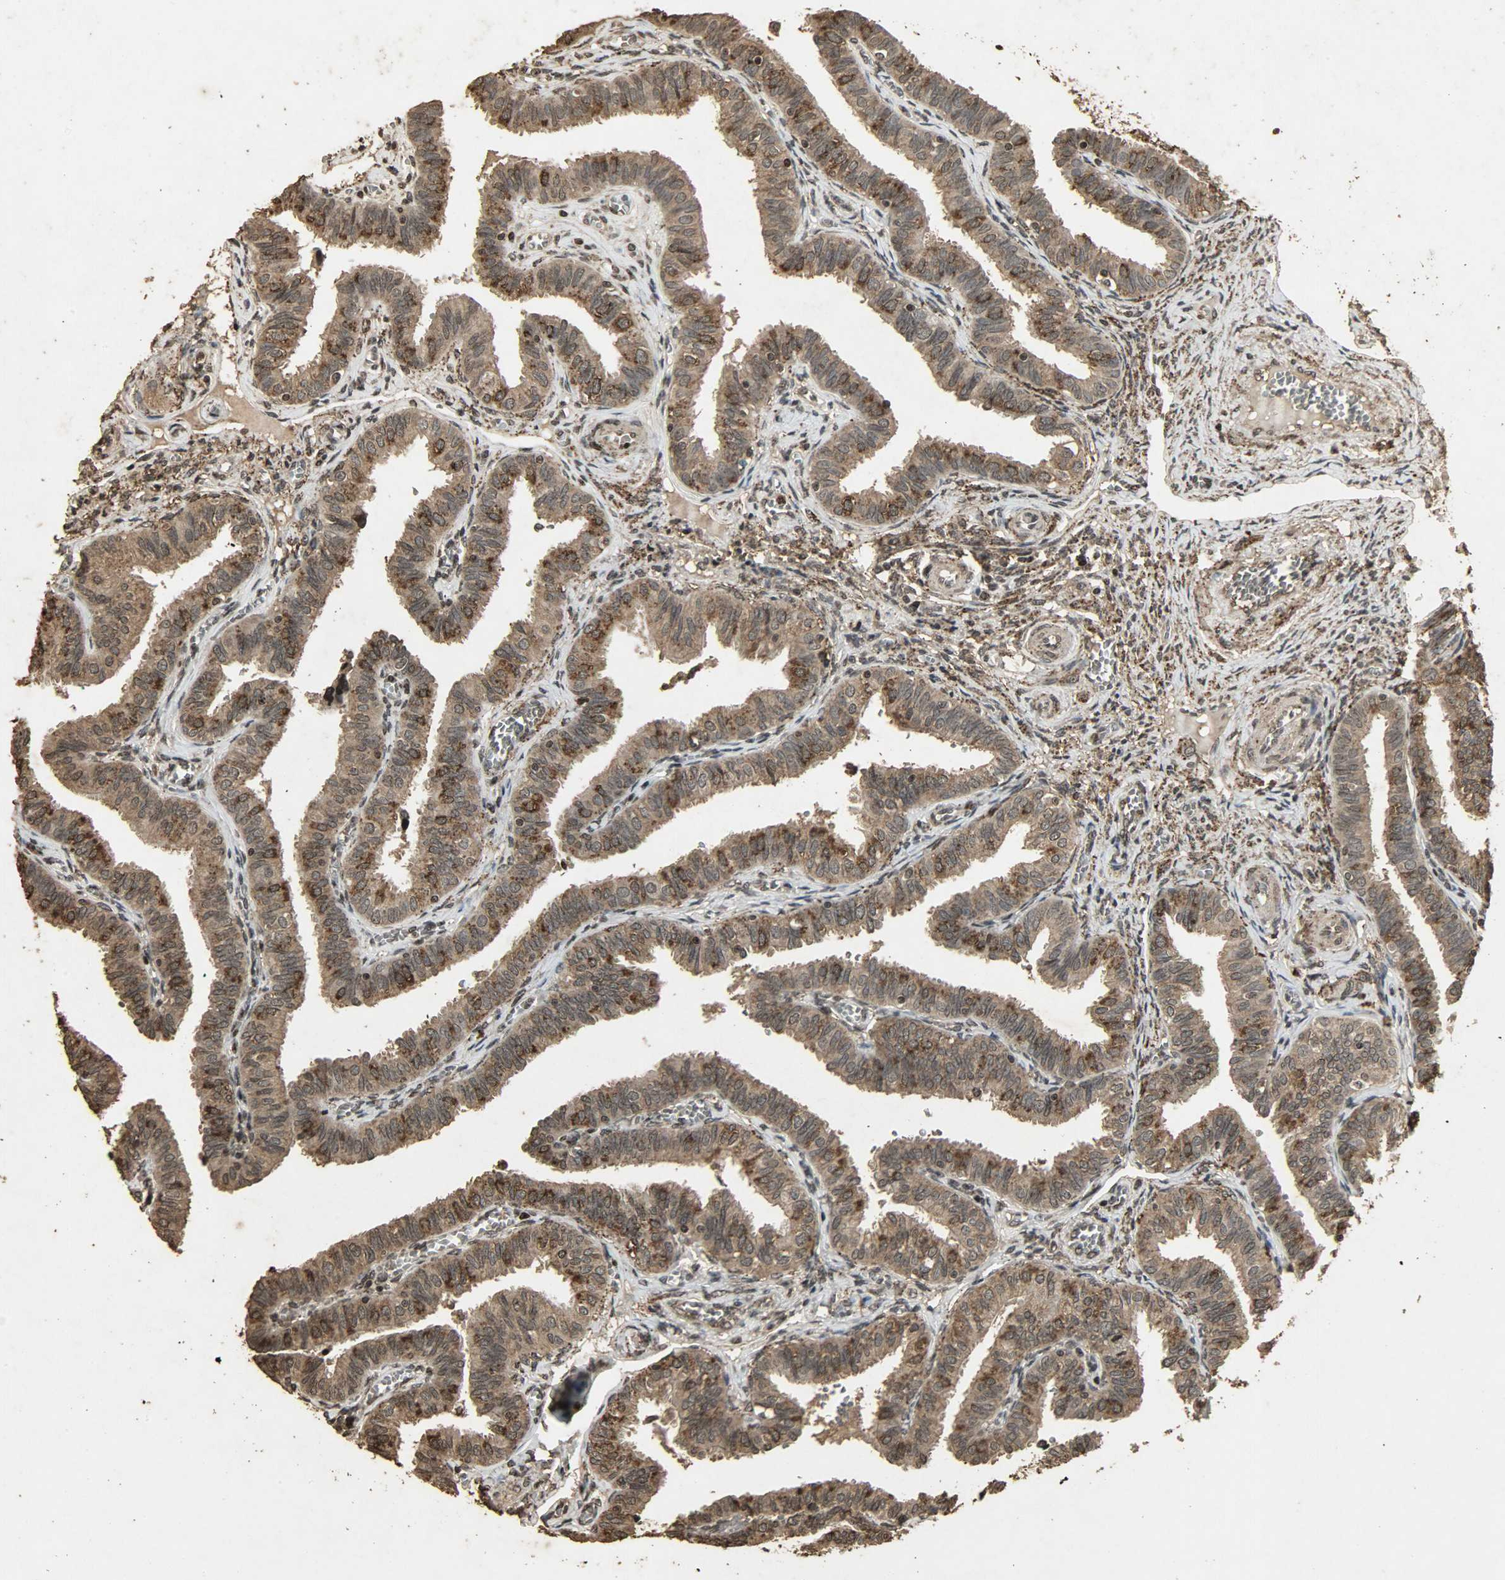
{"staining": {"intensity": "strong", "quantity": ">75%", "location": "cytoplasmic/membranous,nuclear"}, "tissue": "fallopian tube", "cell_type": "Glandular cells", "image_type": "normal", "snomed": [{"axis": "morphology", "description": "Normal tissue, NOS"}, {"axis": "topography", "description": "Fallopian tube"}], "caption": "Unremarkable fallopian tube exhibits strong cytoplasmic/membranous,nuclear positivity in about >75% of glandular cells, visualized by immunohistochemistry.", "gene": "PPP3R1", "patient": {"sex": "female", "age": 46}}